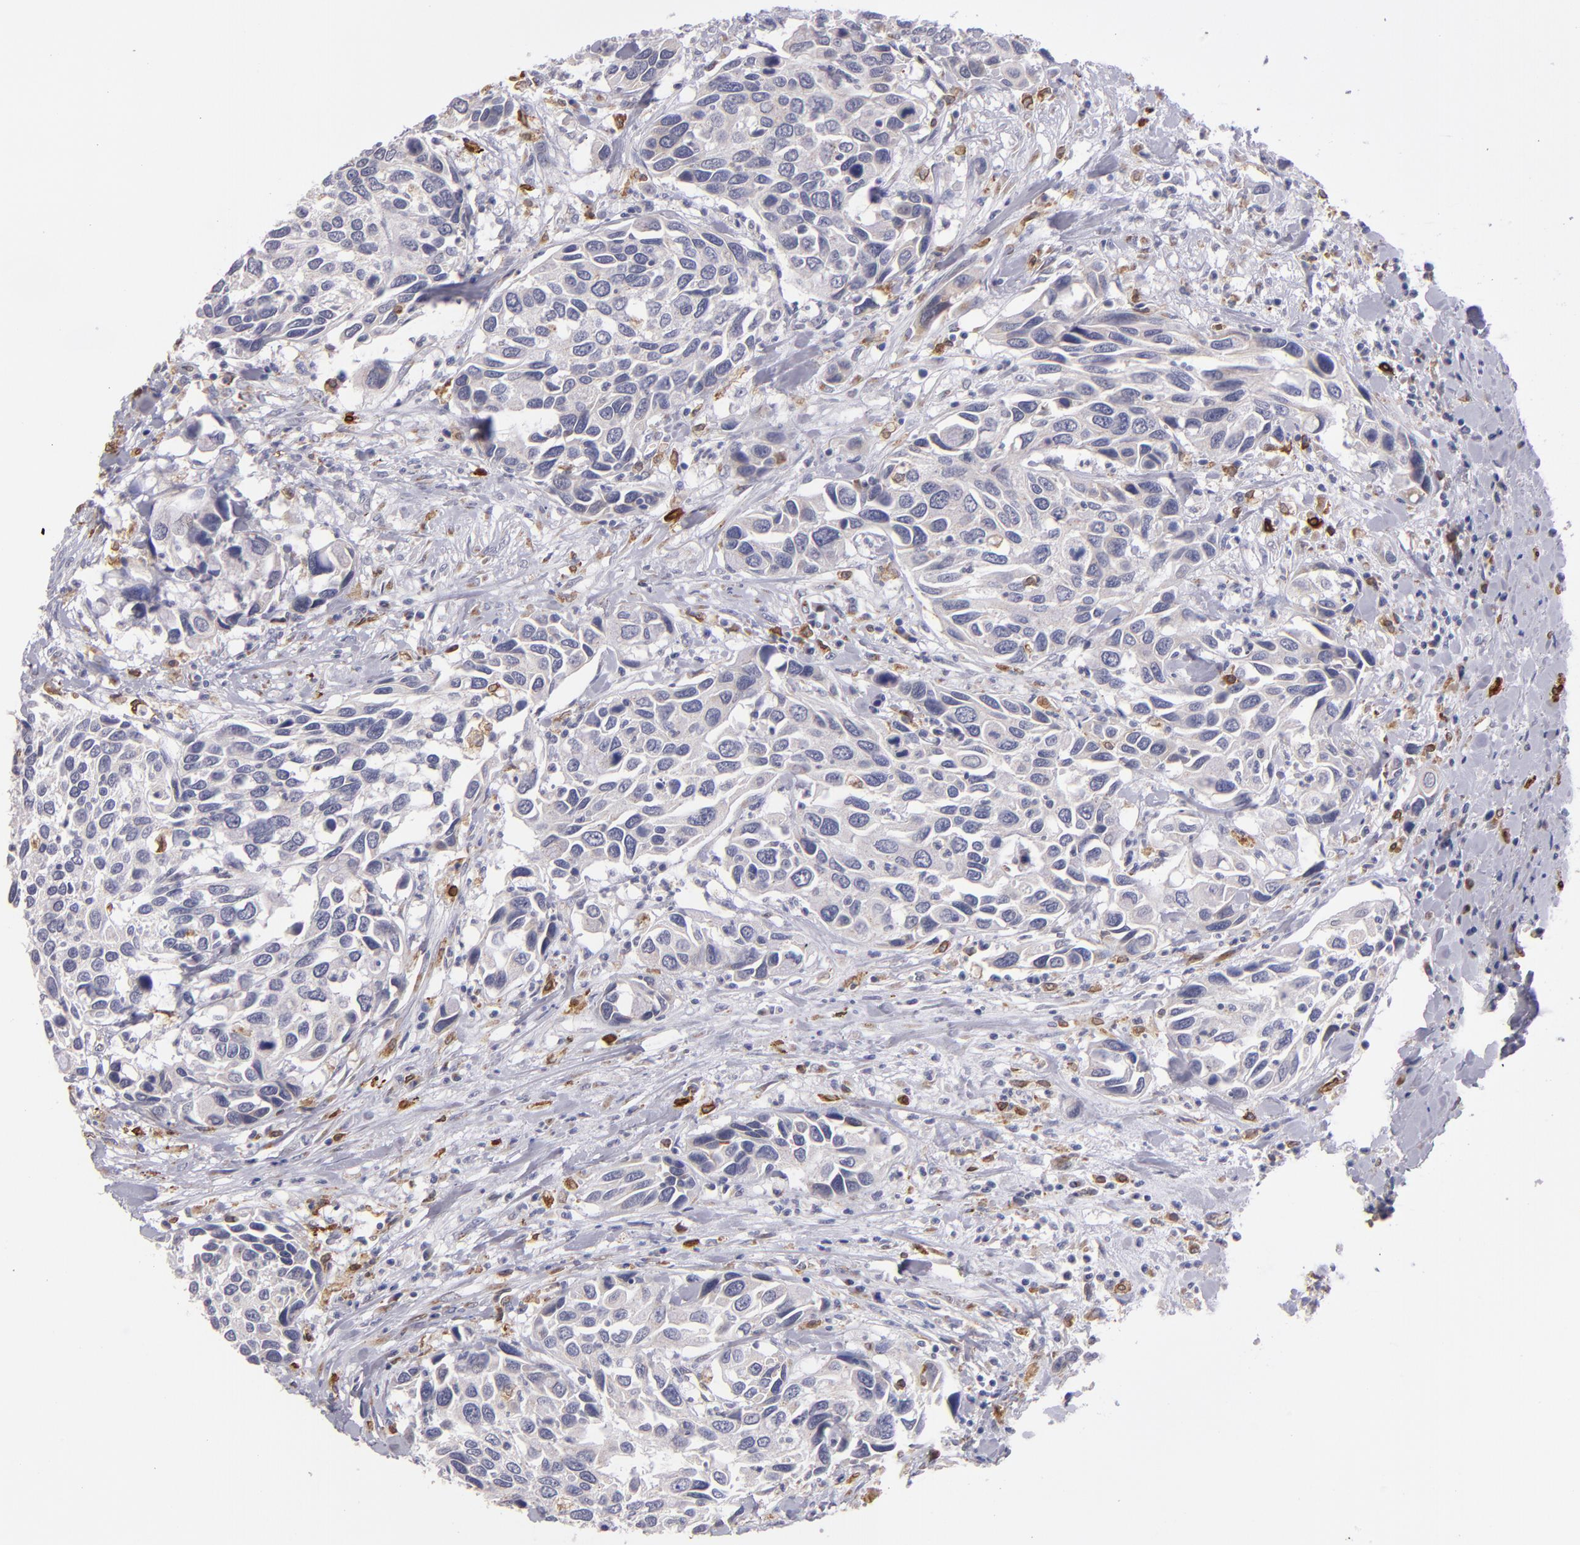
{"staining": {"intensity": "negative", "quantity": "none", "location": "none"}, "tissue": "urothelial cancer", "cell_type": "Tumor cells", "image_type": "cancer", "snomed": [{"axis": "morphology", "description": "Urothelial carcinoma, High grade"}, {"axis": "topography", "description": "Urinary bladder"}], "caption": "Tumor cells show no significant protein positivity in urothelial cancer. (DAB (3,3'-diaminobenzidine) immunohistochemistry, high magnification).", "gene": "PTGS1", "patient": {"sex": "male", "age": 66}}